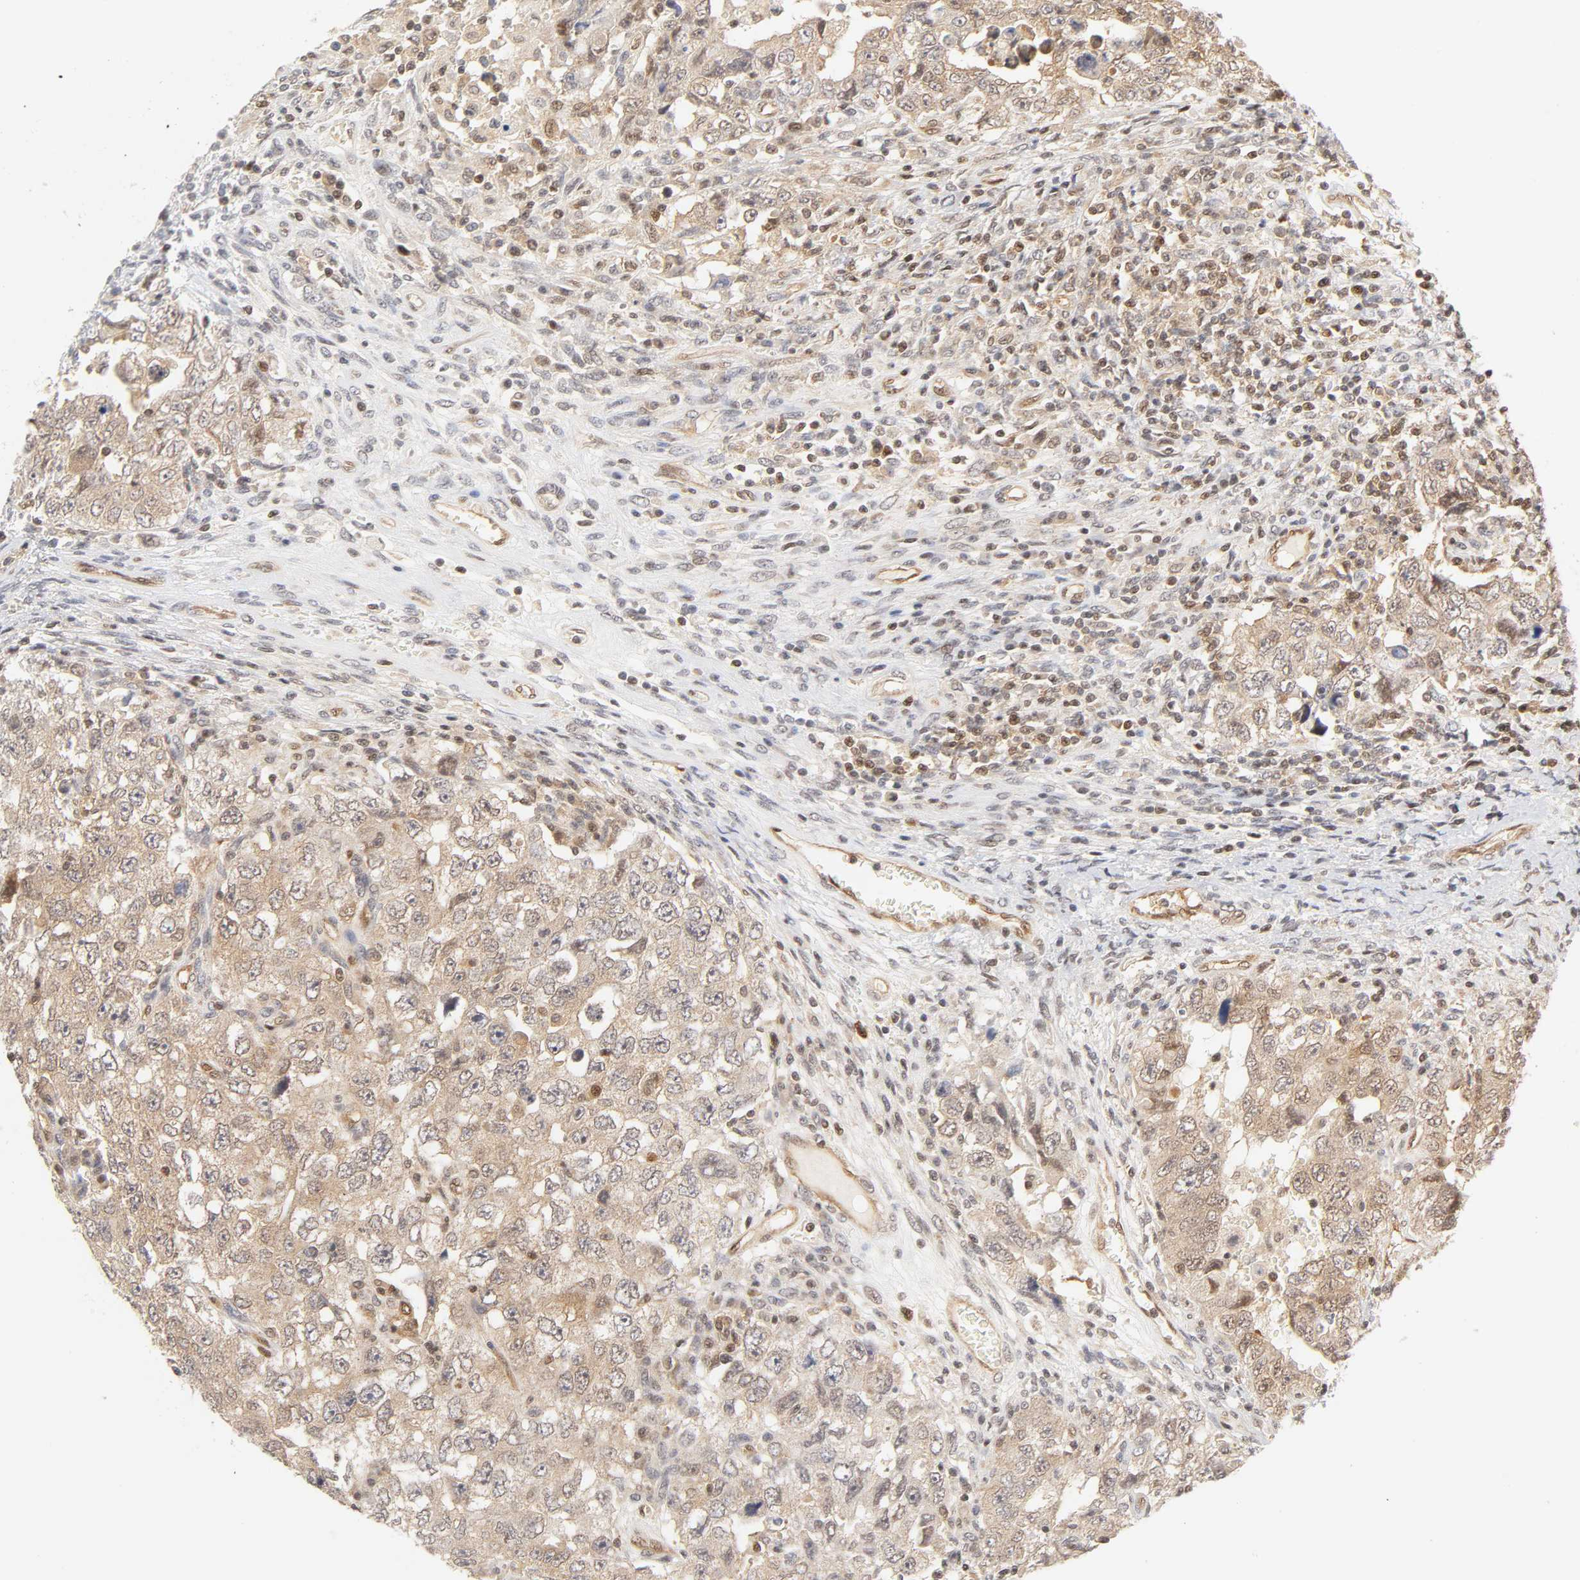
{"staining": {"intensity": "weak", "quantity": ">75%", "location": "cytoplasmic/membranous,nuclear"}, "tissue": "testis cancer", "cell_type": "Tumor cells", "image_type": "cancer", "snomed": [{"axis": "morphology", "description": "Carcinoma, Embryonal, NOS"}, {"axis": "topography", "description": "Testis"}], "caption": "This image shows testis cancer (embryonal carcinoma) stained with IHC to label a protein in brown. The cytoplasmic/membranous and nuclear of tumor cells show weak positivity for the protein. Nuclei are counter-stained blue.", "gene": "CDC37", "patient": {"sex": "male", "age": 26}}